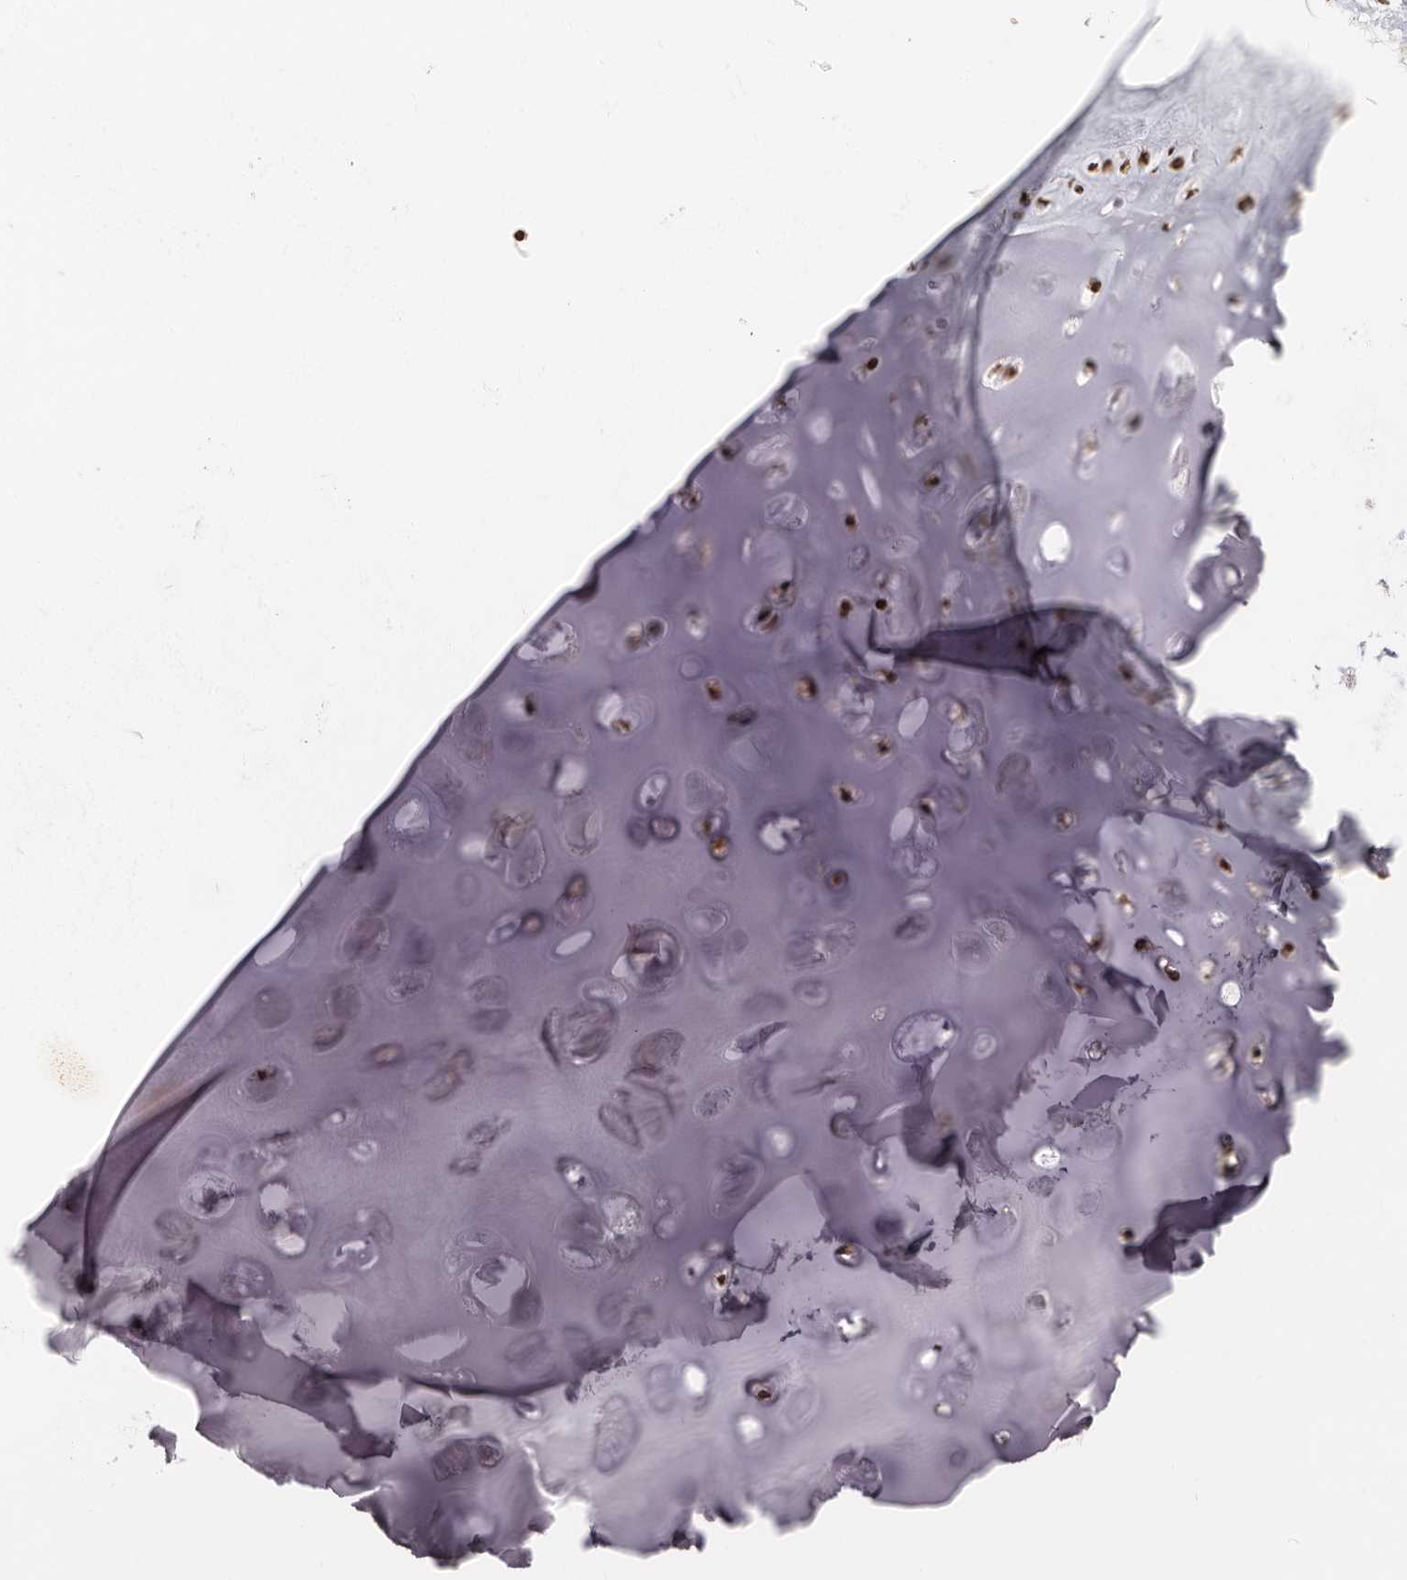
{"staining": {"intensity": "moderate", "quantity": ">75%", "location": "nuclear"}, "tissue": "soft tissue", "cell_type": "Chondrocytes", "image_type": "normal", "snomed": [{"axis": "morphology", "description": "Normal tissue, NOS"}, {"axis": "topography", "description": "Bronchus"}], "caption": "DAB (3,3'-diaminobenzidine) immunohistochemical staining of benign human soft tissue exhibits moderate nuclear protein positivity in about >75% of chondrocytes.", "gene": "CCDC190", "patient": {"sex": "male", "age": 66}}